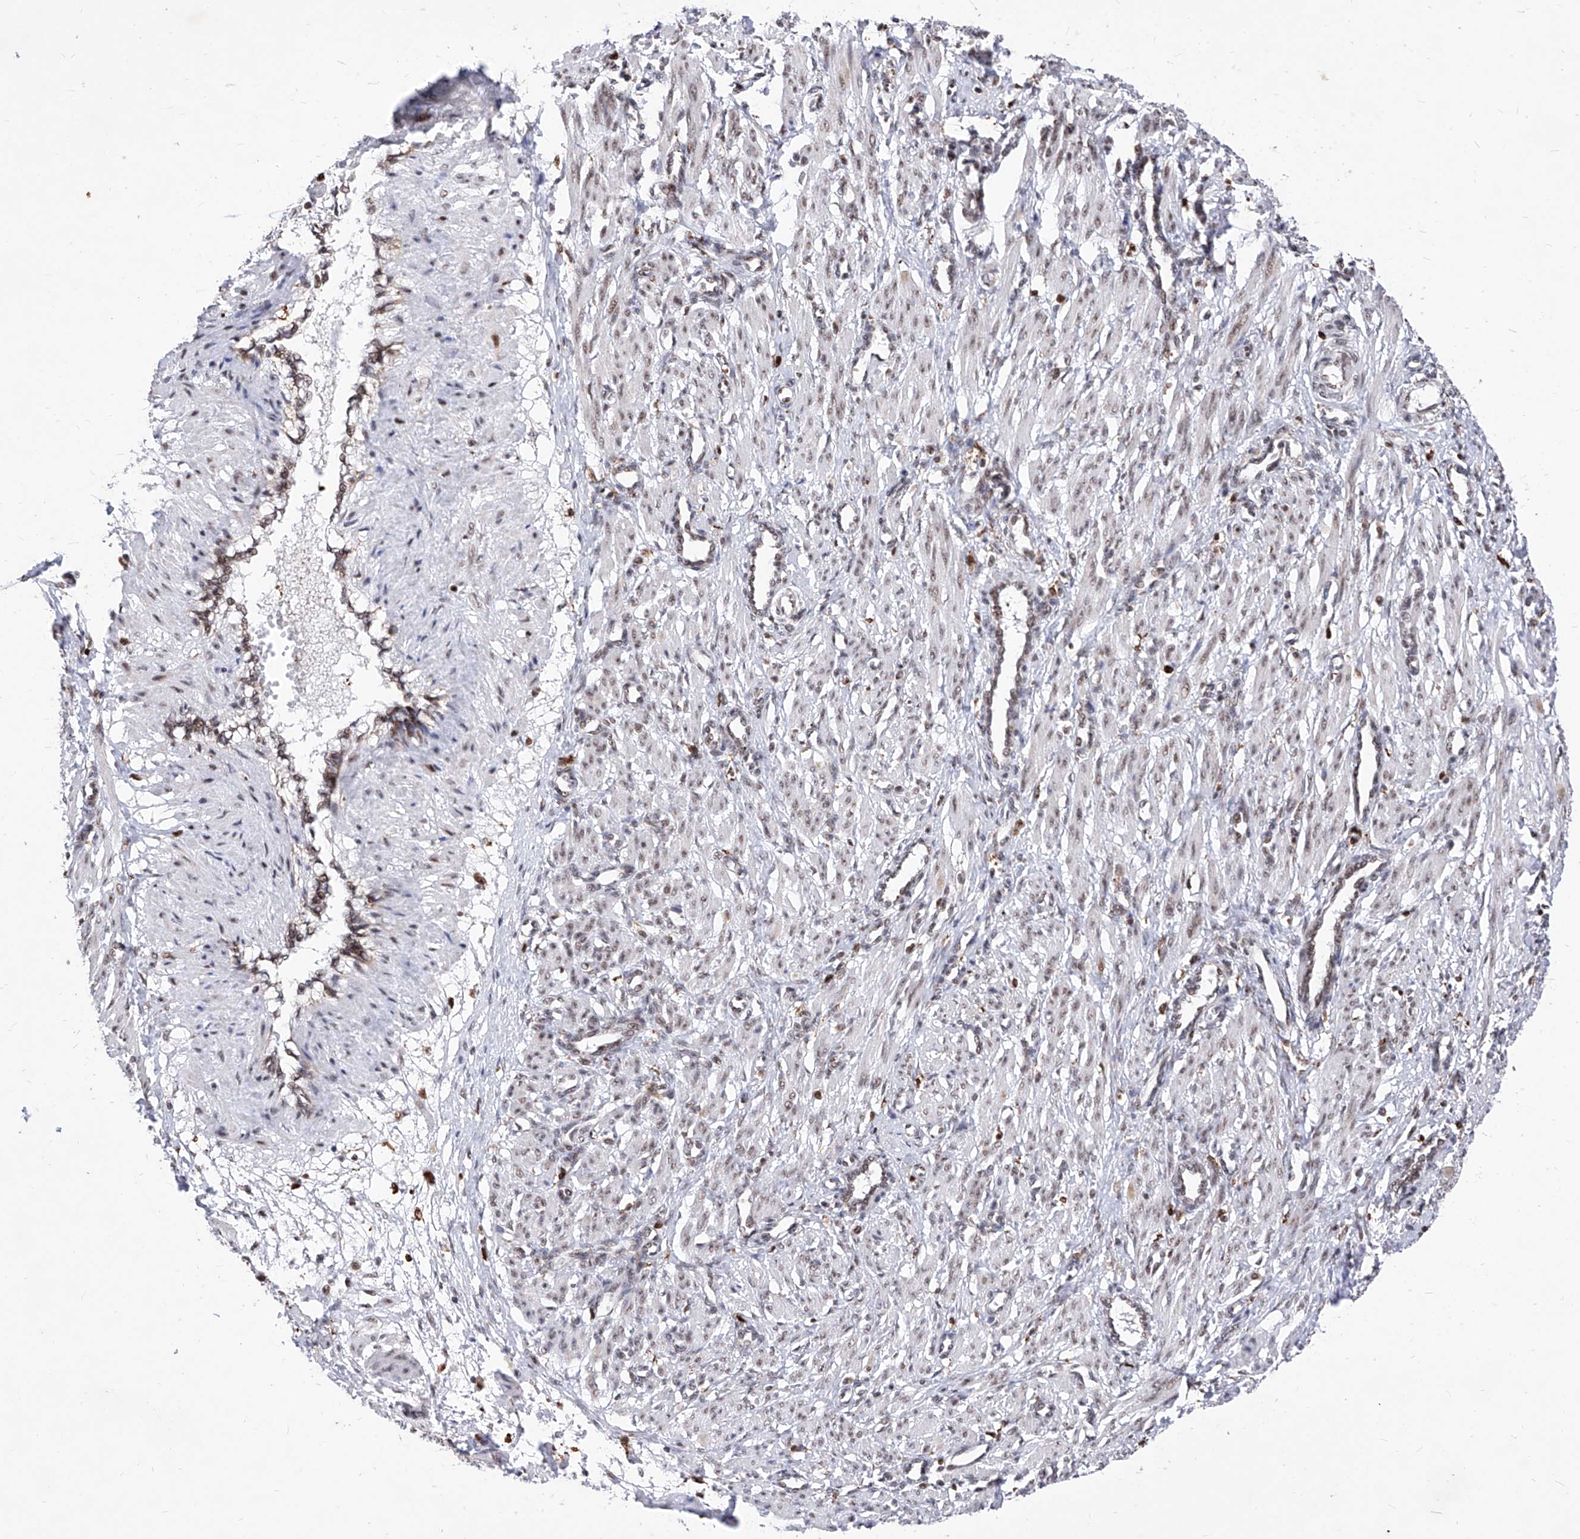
{"staining": {"intensity": "moderate", "quantity": "25%-75%", "location": "nuclear"}, "tissue": "smooth muscle", "cell_type": "Smooth muscle cells", "image_type": "normal", "snomed": [{"axis": "morphology", "description": "Normal tissue, NOS"}, {"axis": "topography", "description": "Endometrium"}], "caption": "Immunohistochemistry (DAB (3,3'-diaminobenzidine)) staining of normal smooth muscle shows moderate nuclear protein positivity in approximately 25%-75% of smooth muscle cells.", "gene": "PHF5A", "patient": {"sex": "female", "age": 33}}